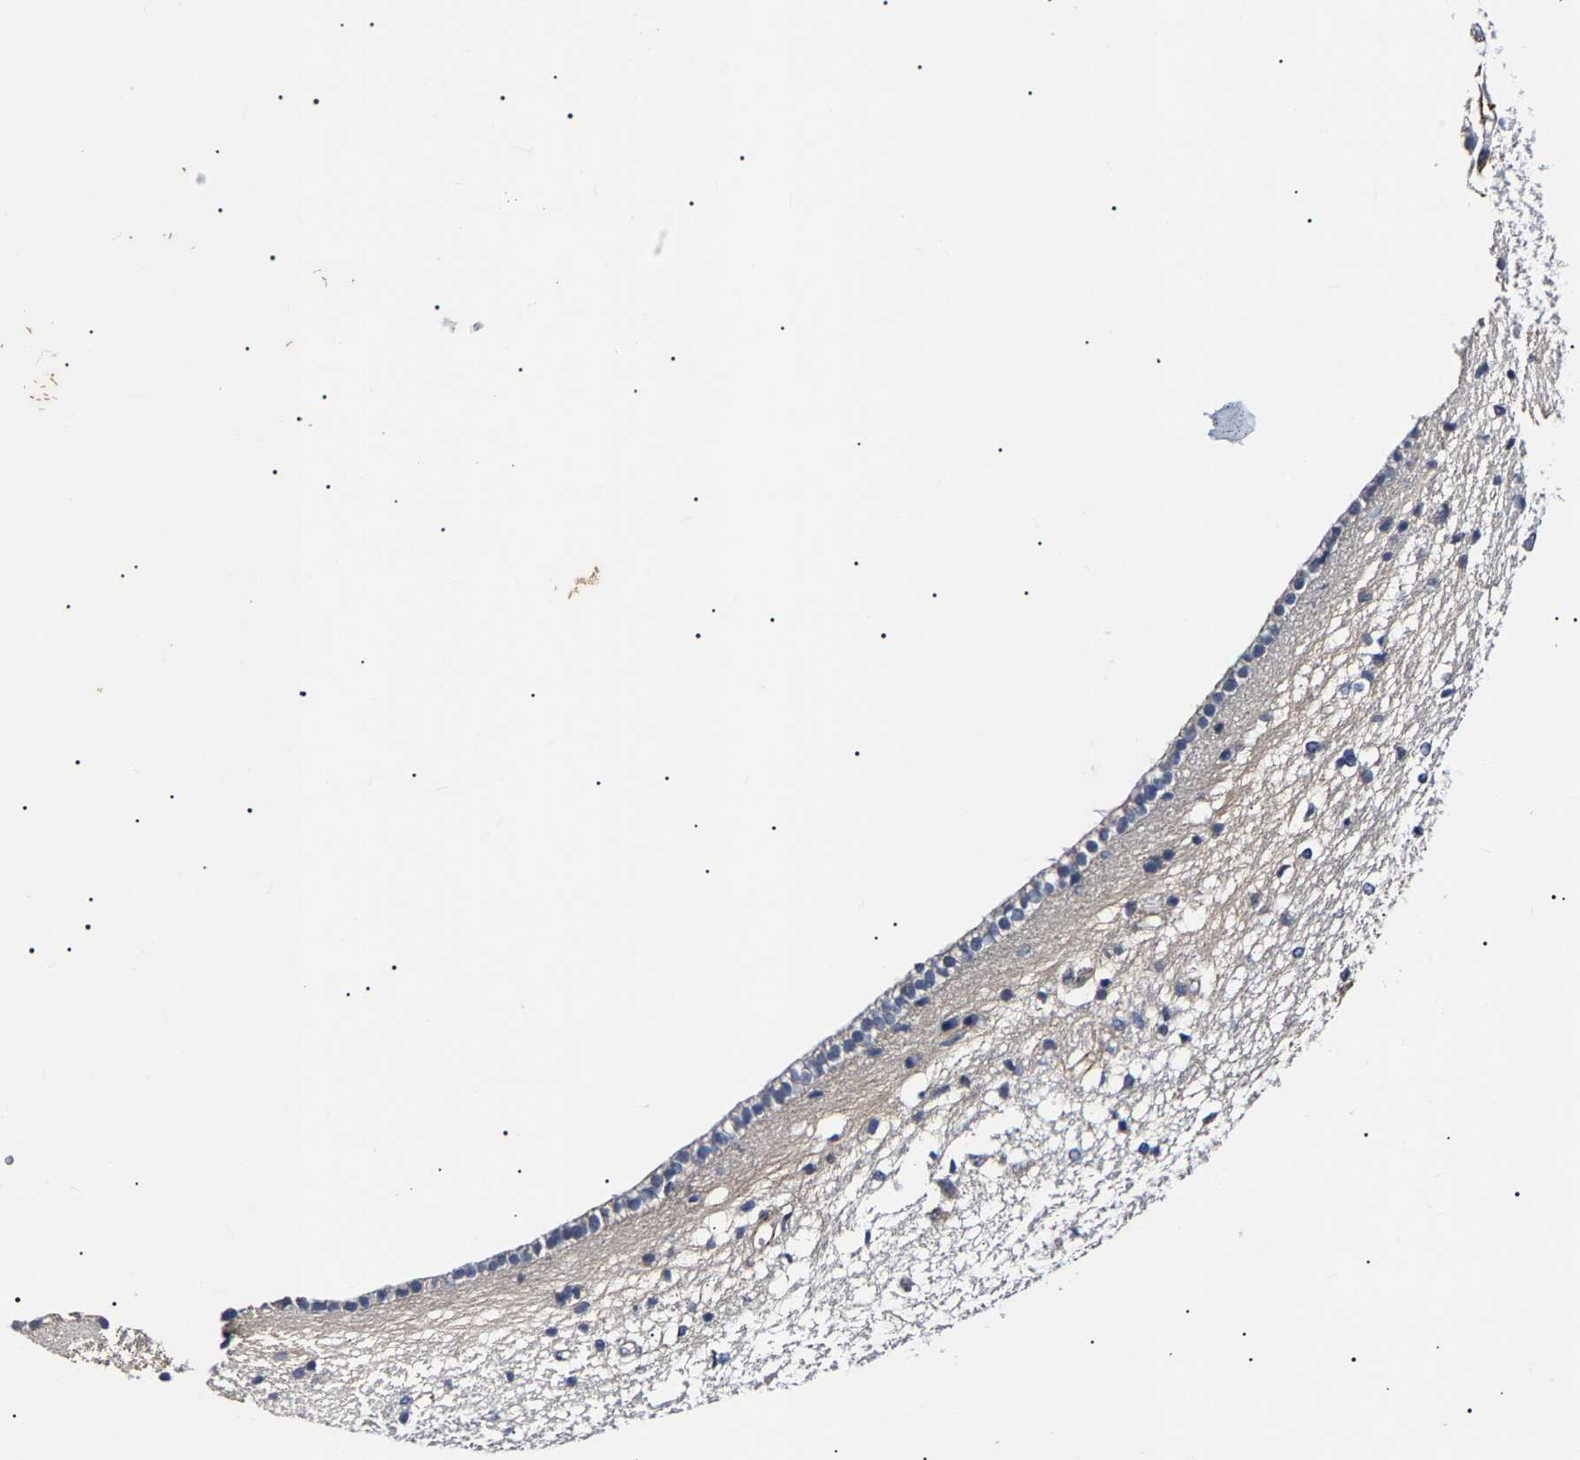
{"staining": {"intensity": "negative", "quantity": "none", "location": "none"}, "tissue": "caudate", "cell_type": "Glial cells", "image_type": "normal", "snomed": [{"axis": "morphology", "description": "Normal tissue, NOS"}, {"axis": "topography", "description": "Lateral ventricle wall"}], "caption": "DAB (3,3'-diaminobenzidine) immunohistochemical staining of normal caudate shows no significant expression in glial cells. (Immunohistochemistry, brightfield microscopy, high magnification).", "gene": "KLHL42", "patient": {"sex": "male", "age": 45}}